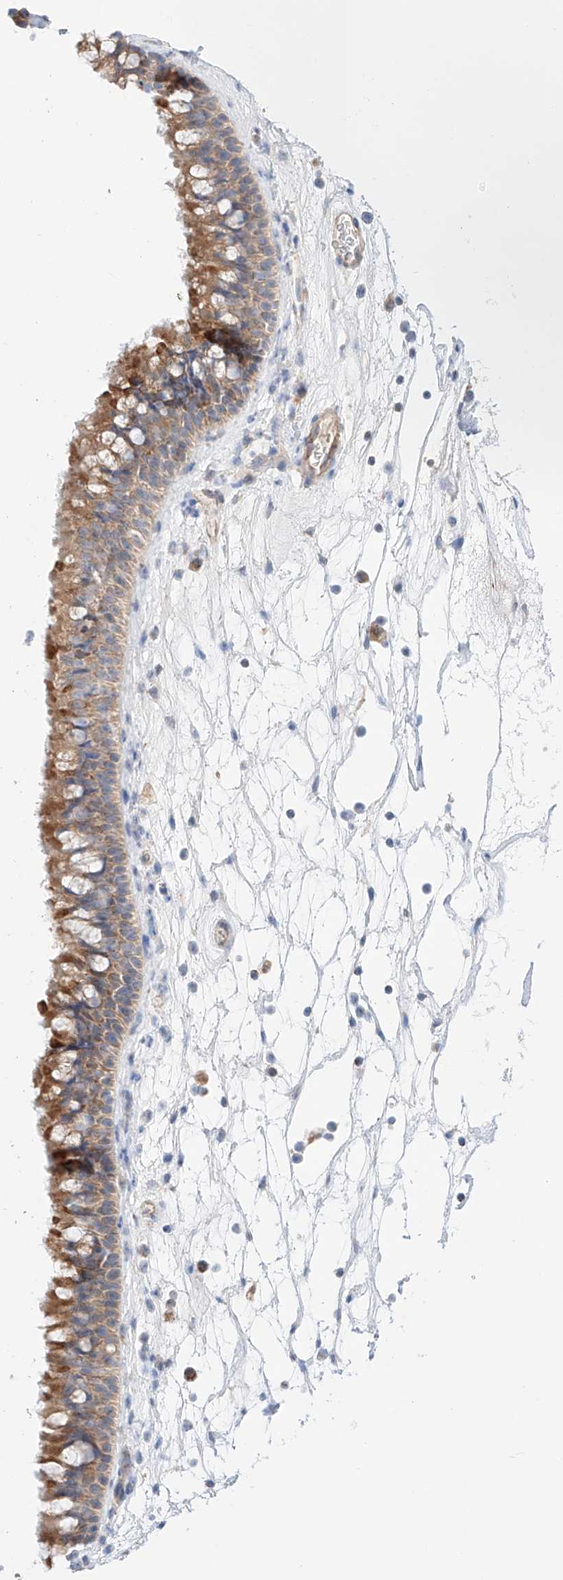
{"staining": {"intensity": "moderate", "quantity": ">75%", "location": "cytoplasmic/membranous"}, "tissue": "nasopharynx", "cell_type": "Respiratory epithelial cells", "image_type": "normal", "snomed": [{"axis": "morphology", "description": "Normal tissue, NOS"}, {"axis": "topography", "description": "Nasopharynx"}], "caption": "Protein staining by immunohistochemistry shows moderate cytoplasmic/membranous staining in approximately >75% of respiratory epithelial cells in benign nasopharynx.", "gene": "KTI12", "patient": {"sex": "male", "age": 64}}